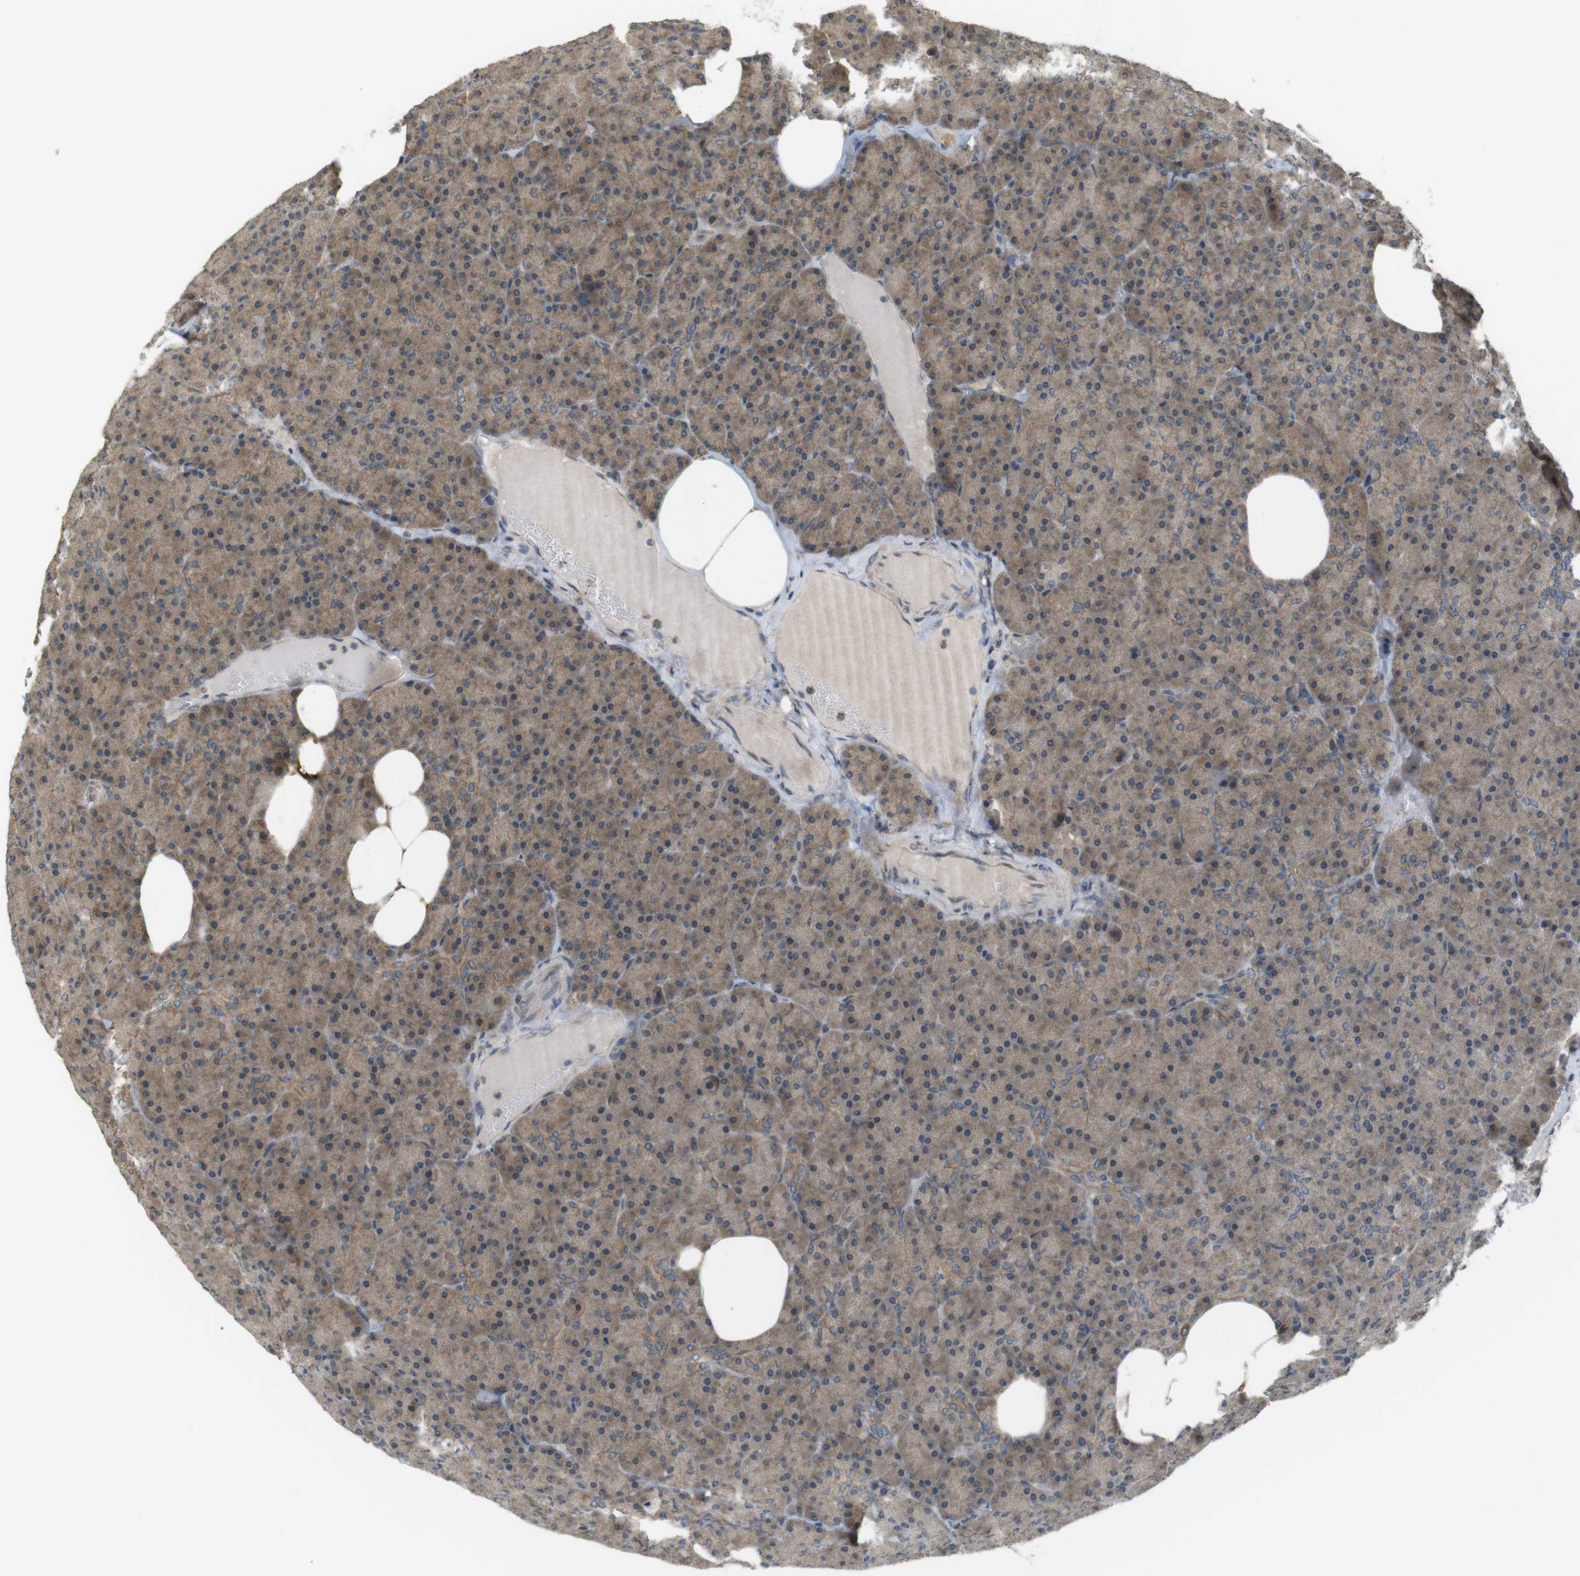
{"staining": {"intensity": "moderate", "quantity": ">75%", "location": "cytoplasmic/membranous"}, "tissue": "pancreas", "cell_type": "Exocrine glandular cells", "image_type": "normal", "snomed": [{"axis": "morphology", "description": "Normal tissue, NOS"}, {"axis": "topography", "description": "Pancreas"}], "caption": "Protein staining demonstrates moderate cytoplasmic/membranous staining in about >75% of exocrine glandular cells in benign pancreas. (DAB (3,3'-diaminobenzidine) IHC, brown staining for protein, blue staining for nuclei).", "gene": "RNF130", "patient": {"sex": "female", "age": 35}}